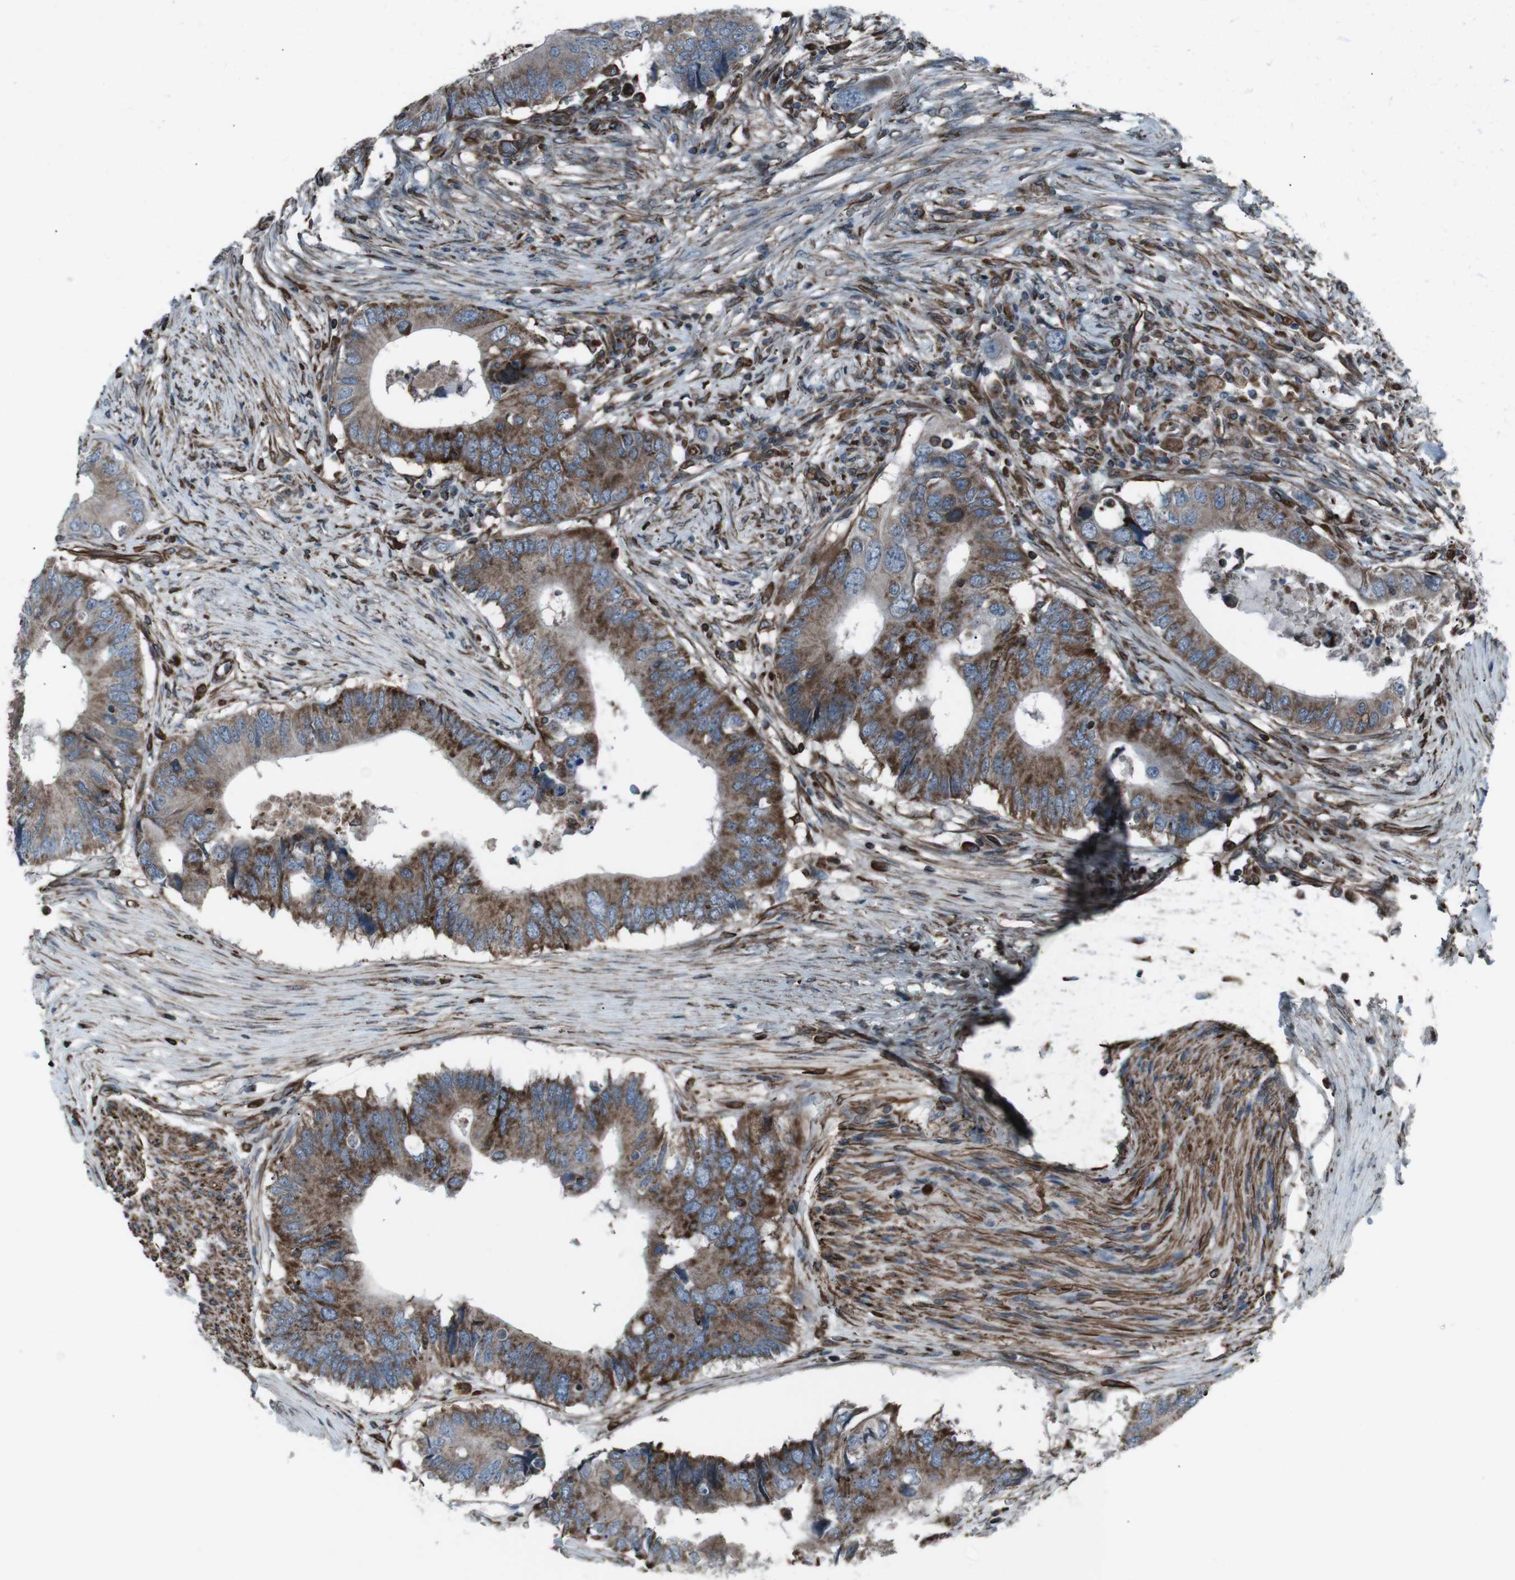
{"staining": {"intensity": "strong", "quantity": ">75%", "location": "cytoplasmic/membranous"}, "tissue": "colorectal cancer", "cell_type": "Tumor cells", "image_type": "cancer", "snomed": [{"axis": "morphology", "description": "Adenocarcinoma, NOS"}, {"axis": "topography", "description": "Colon"}], "caption": "Immunohistochemistry (IHC) (DAB (3,3'-diaminobenzidine)) staining of adenocarcinoma (colorectal) reveals strong cytoplasmic/membranous protein expression in about >75% of tumor cells.", "gene": "TMEM141", "patient": {"sex": "male", "age": 71}}